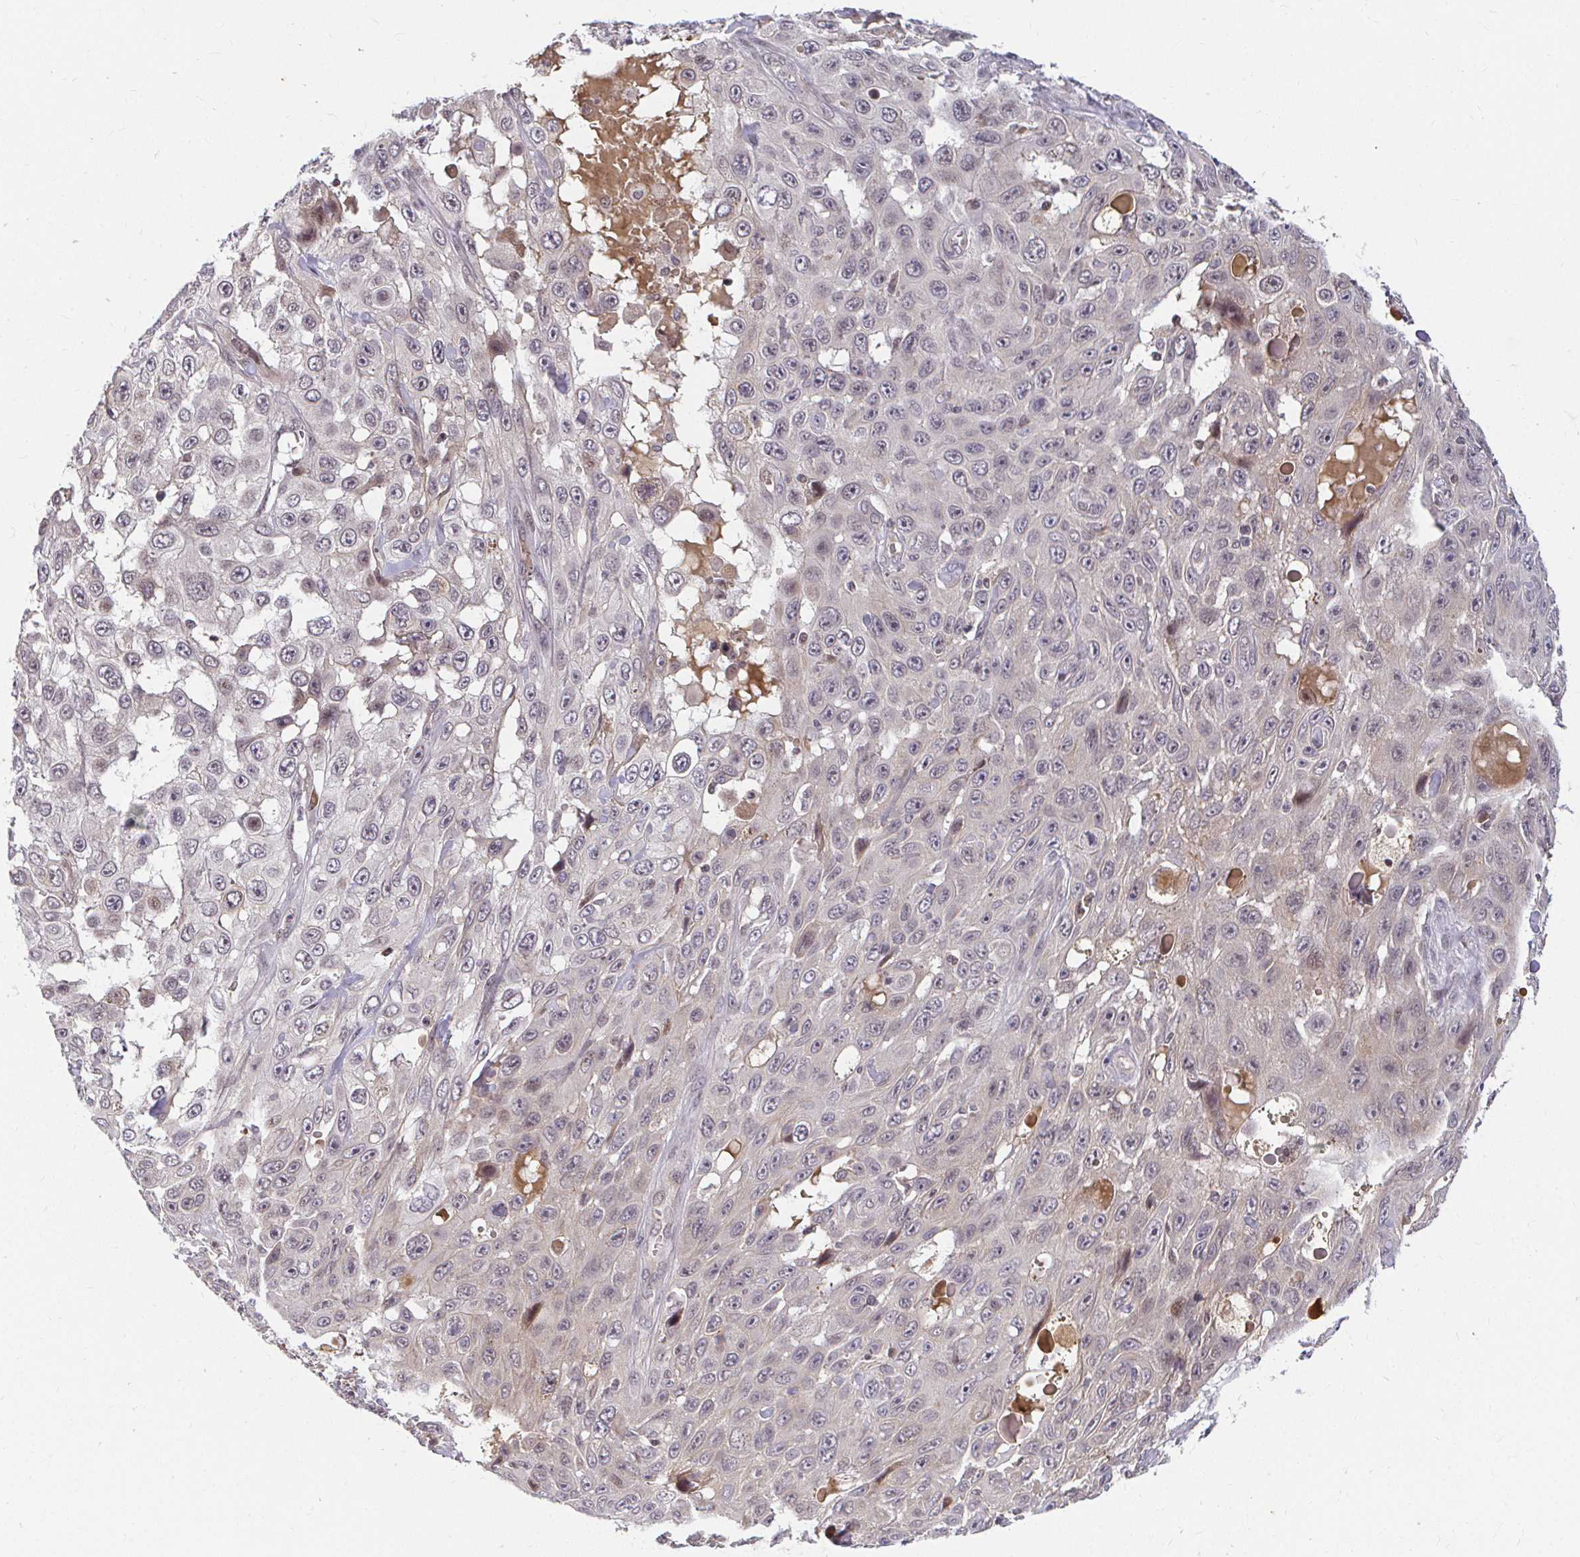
{"staining": {"intensity": "negative", "quantity": "none", "location": "none"}, "tissue": "skin cancer", "cell_type": "Tumor cells", "image_type": "cancer", "snomed": [{"axis": "morphology", "description": "Squamous cell carcinoma, NOS"}, {"axis": "topography", "description": "Skin"}], "caption": "Squamous cell carcinoma (skin) was stained to show a protein in brown. There is no significant positivity in tumor cells.", "gene": "ANK3", "patient": {"sex": "male", "age": 82}}